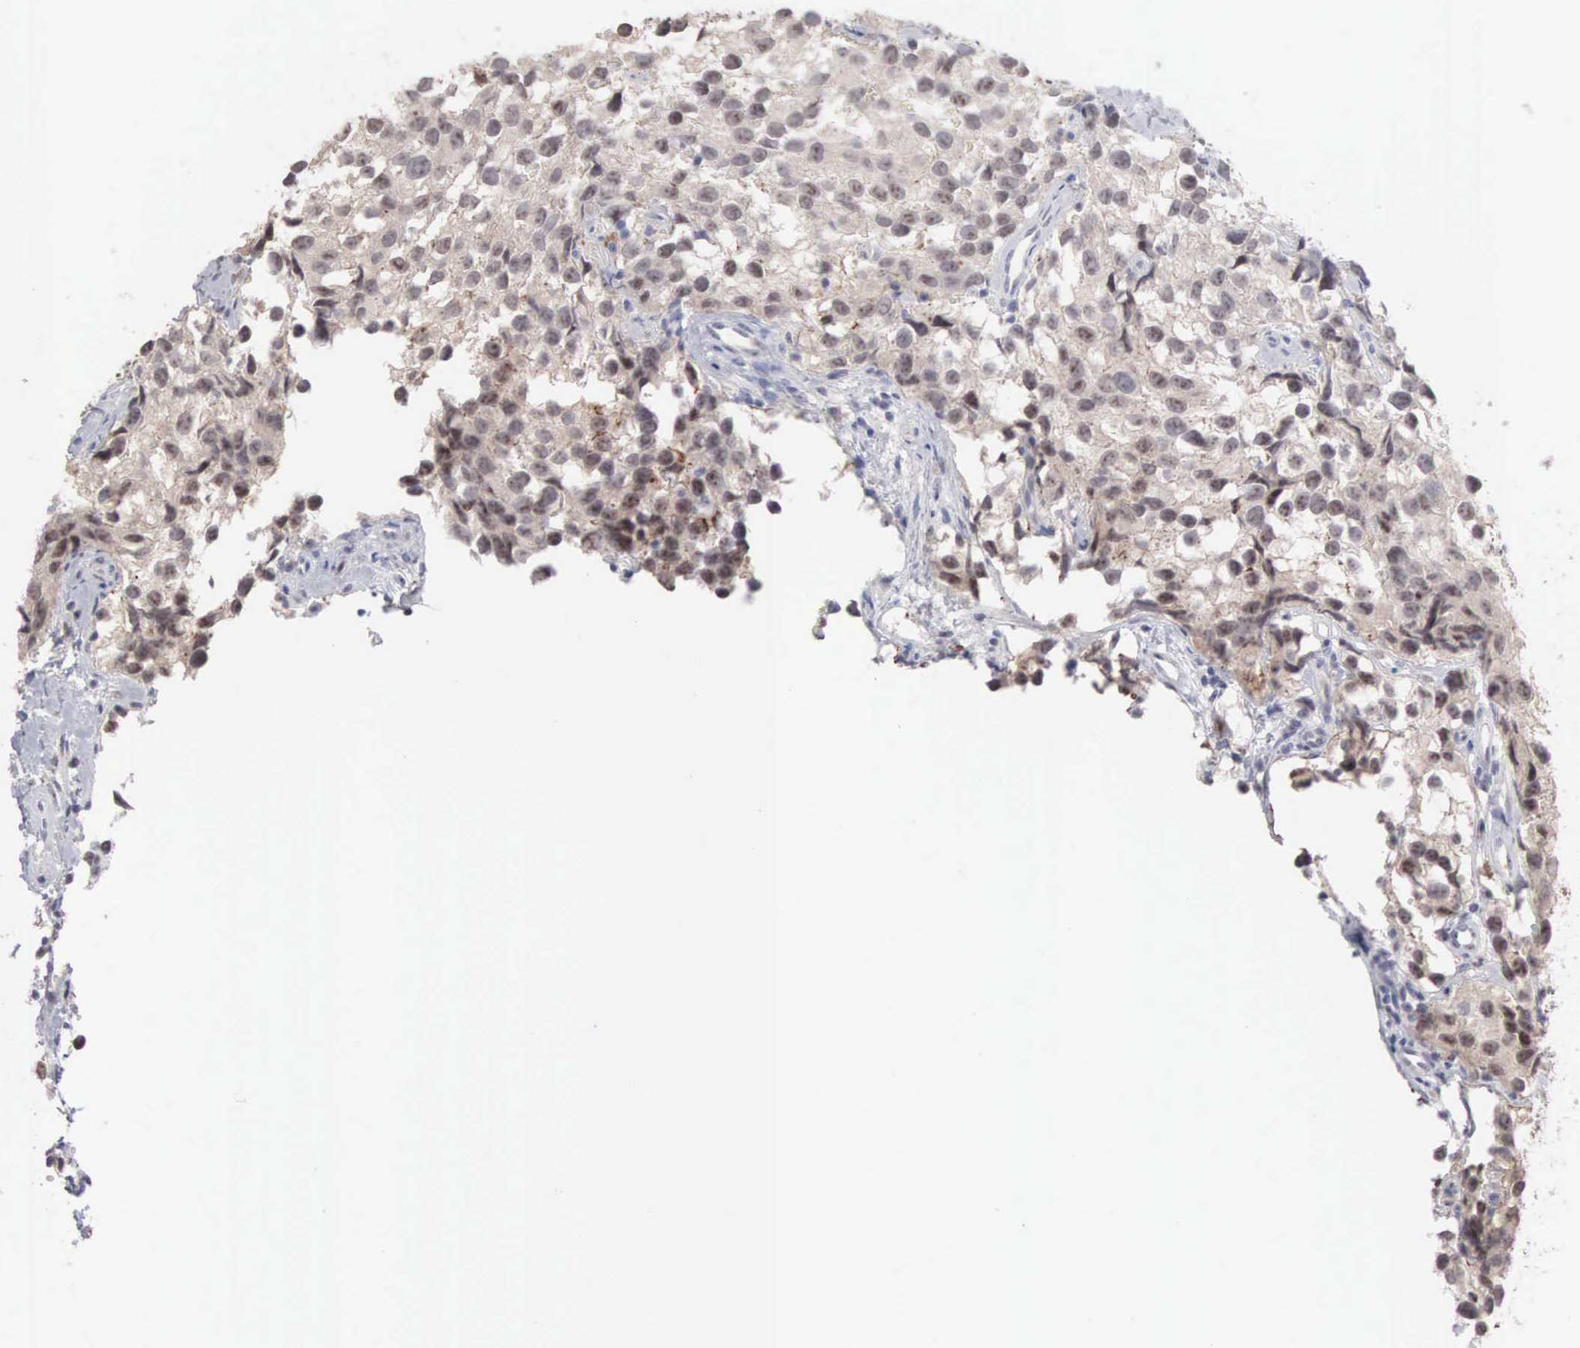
{"staining": {"intensity": "negative", "quantity": "none", "location": "none"}, "tissue": "testis cancer", "cell_type": "Tumor cells", "image_type": "cancer", "snomed": [{"axis": "morphology", "description": "Seminoma, NOS"}, {"axis": "topography", "description": "Testis"}], "caption": "This photomicrograph is of seminoma (testis) stained with immunohistochemistry to label a protein in brown with the nuclei are counter-stained blue. There is no staining in tumor cells. (Brightfield microscopy of DAB (3,3'-diaminobenzidine) IHC at high magnification).", "gene": "ACOT4", "patient": {"sex": "male", "age": 39}}